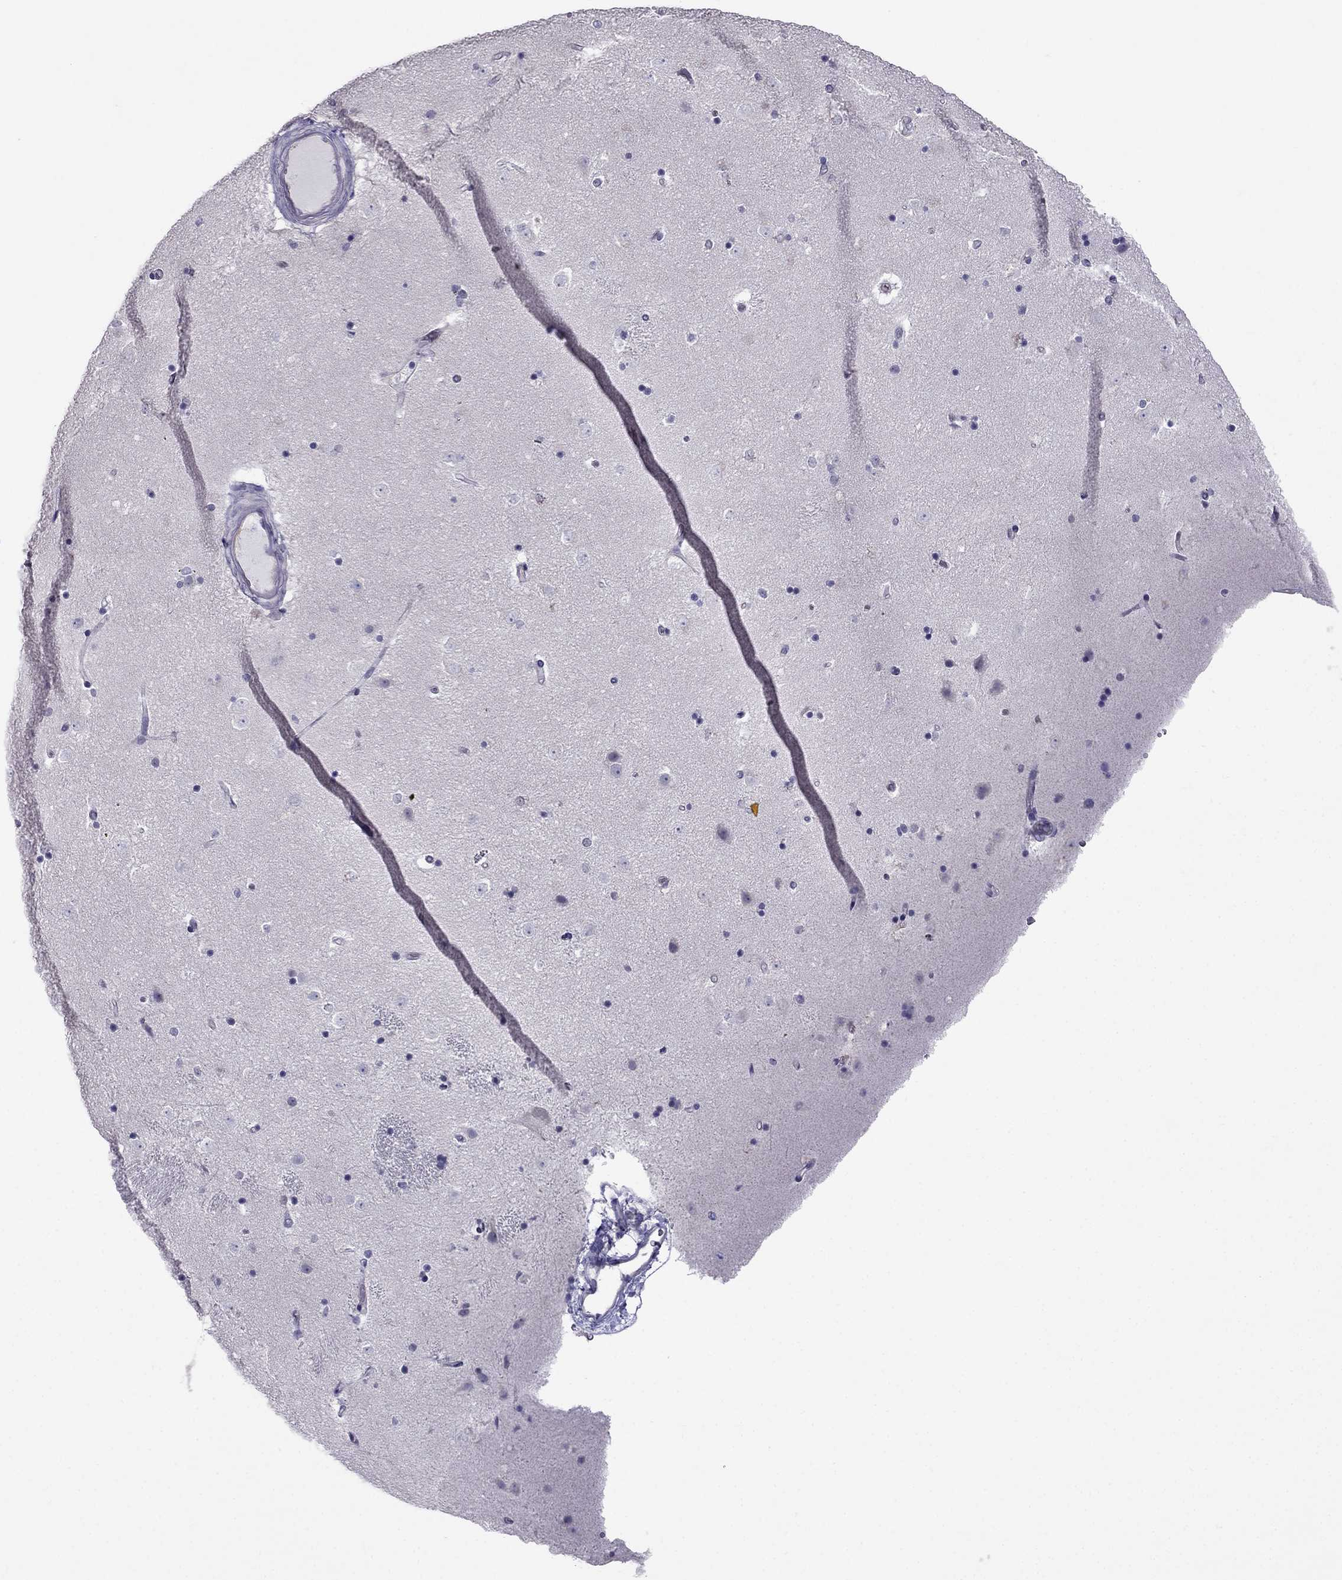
{"staining": {"intensity": "negative", "quantity": "none", "location": "none"}, "tissue": "caudate", "cell_type": "Glial cells", "image_type": "normal", "snomed": [{"axis": "morphology", "description": "Normal tissue, NOS"}, {"axis": "topography", "description": "Lateral ventricle wall"}], "caption": "IHC histopathology image of normal caudate: caudate stained with DAB (3,3'-diaminobenzidine) displays no significant protein positivity in glial cells.", "gene": "CROCC2", "patient": {"sex": "male", "age": 51}}